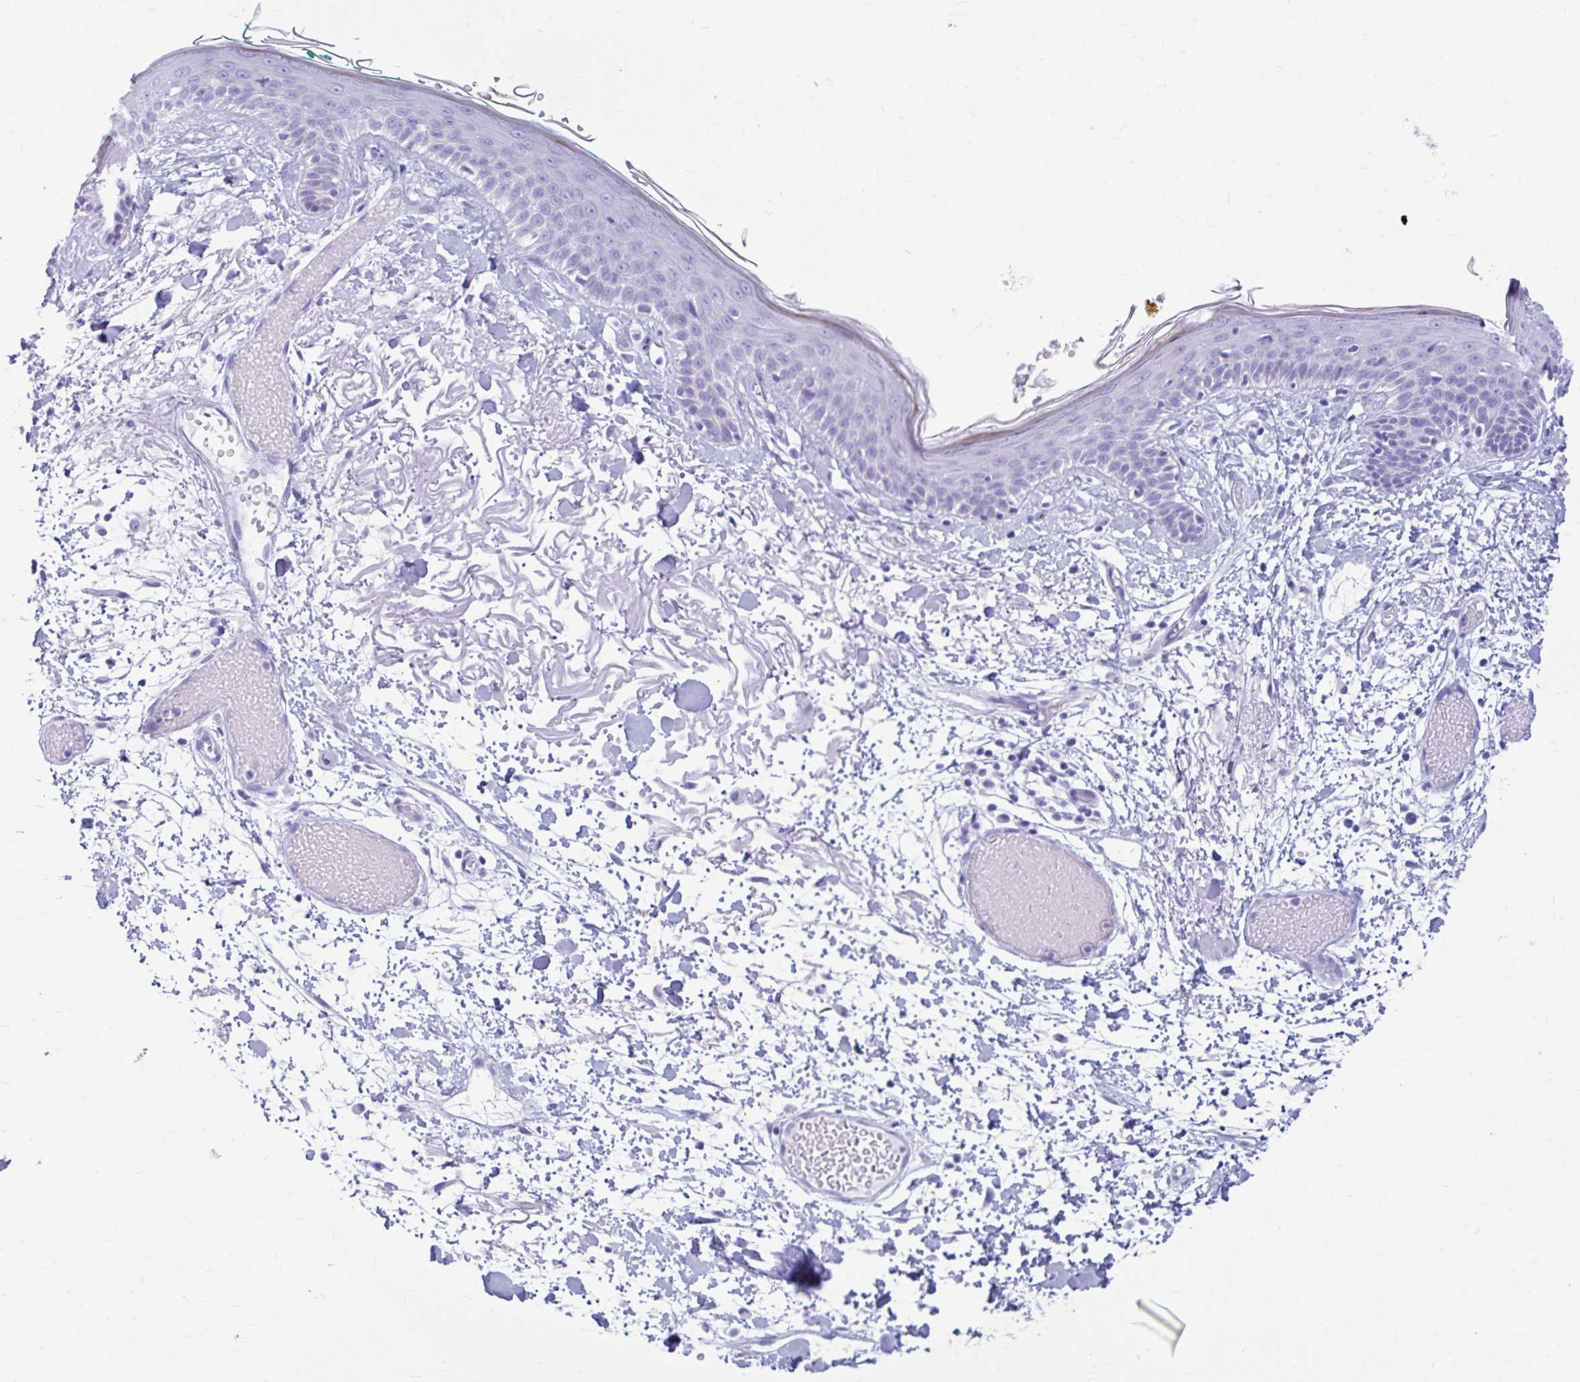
{"staining": {"intensity": "negative", "quantity": "none", "location": "none"}, "tissue": "skin", "cell_type": "Fibroblasts", "image_type": "normal", "snomed": [{"axis": "morphology", "description": "Normal tissue, NOS"}, {"axis": "topography", "description": "Skin"}], "caption": "The photomicrograph displays no significant positivity in fibroblasts of skin.", "gene": "NSG2", "patient": {"sex": "male", "age": 79}}